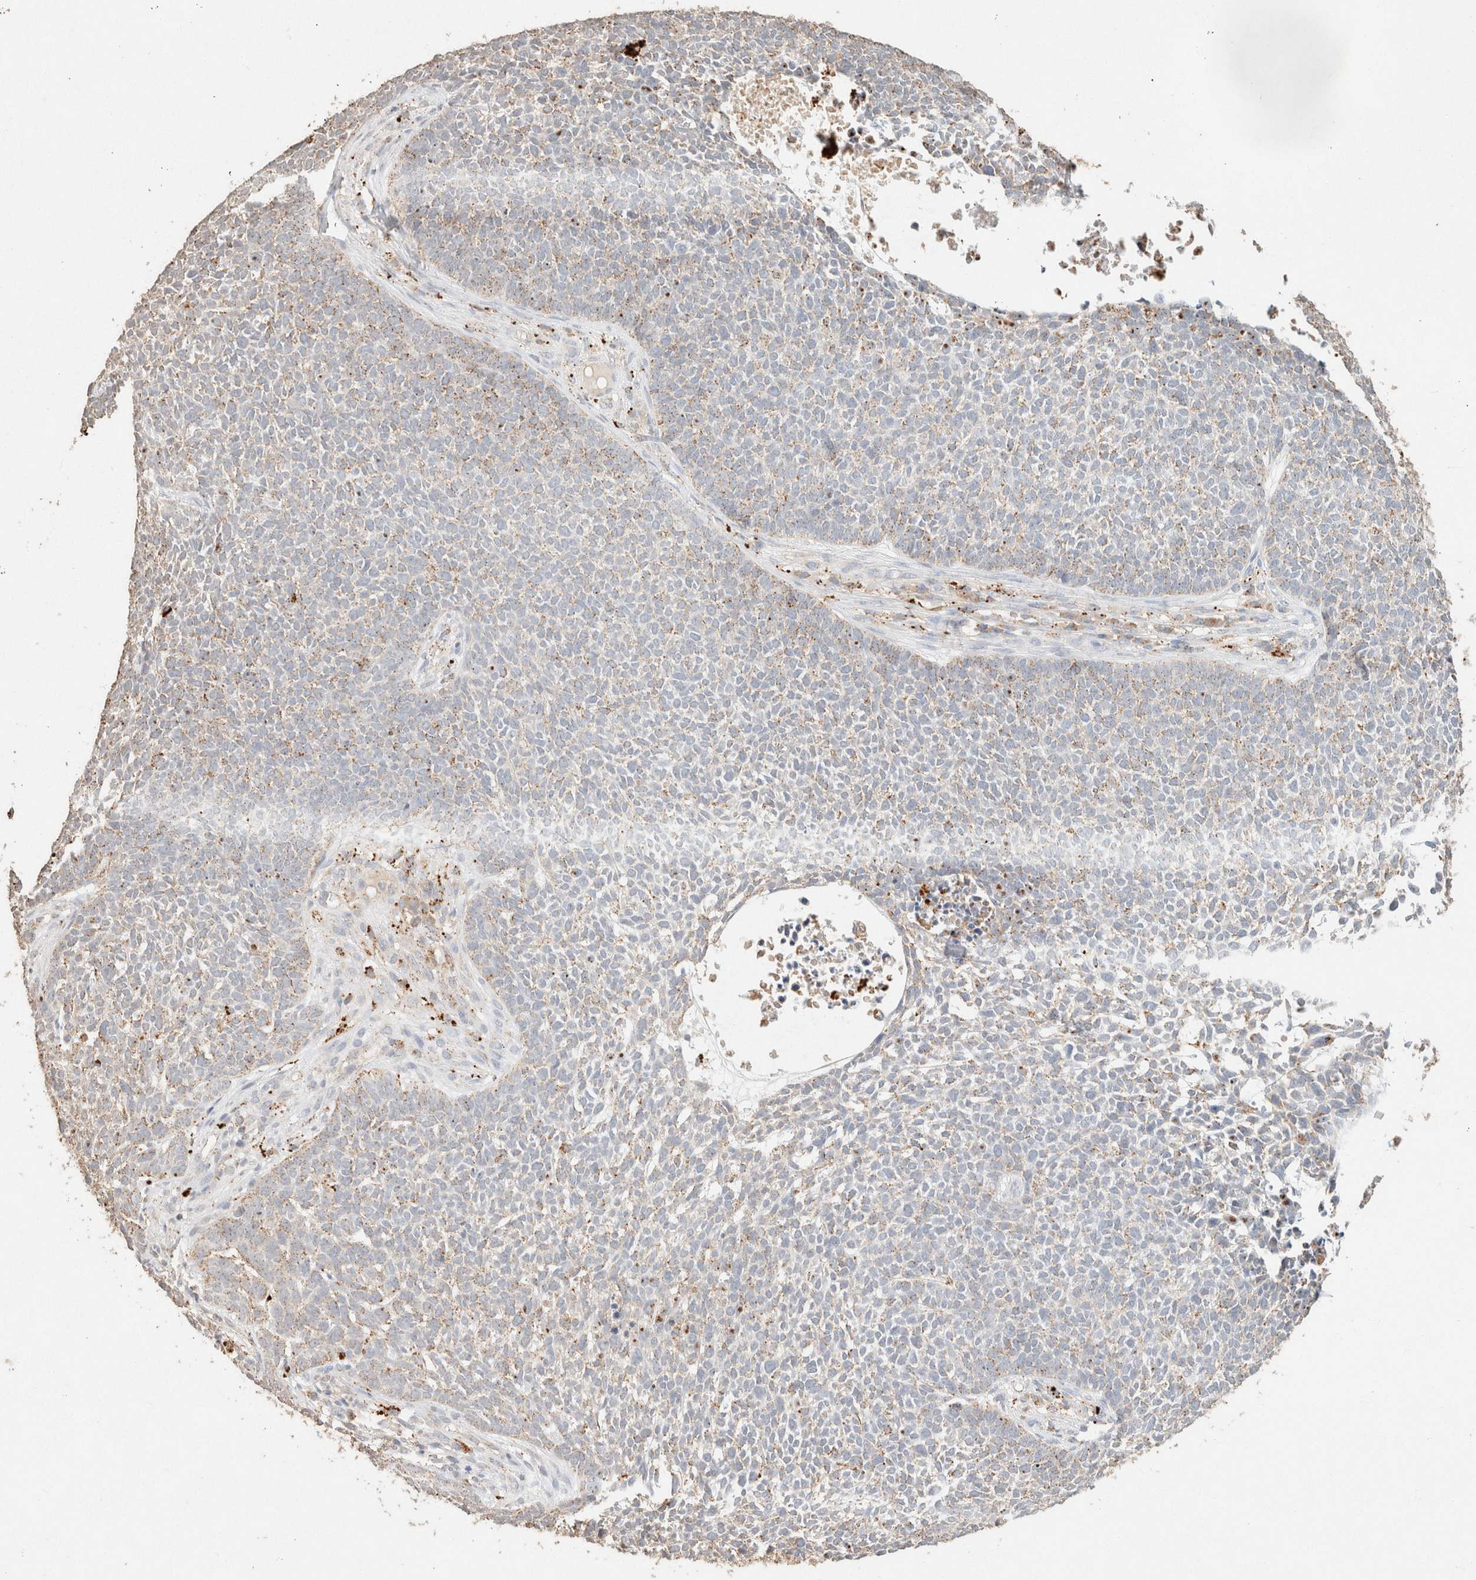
{"staining": {"intensity": "weak", "quantity": "25%-75%", "location": "cytoplasmic/membranous"}, "tissue": "skin cancer", "cell_type": "Tumor cells", "image_type": "cancer", "snomed": [{"axis": "morphology", "description": "Basal cell carcinoma"}, {"axis": "topography", "description": "Skin"}], "caption": "Immunohistochemistry (IHC) (DAB) staining of basal cell carcinoma (skin) reveals weak cytoplasmic/membranous protein expression in approximately 25%-75% of tumor cells.", "gene": "CTSC", "patient": {"sex": "female", "age": 84}}